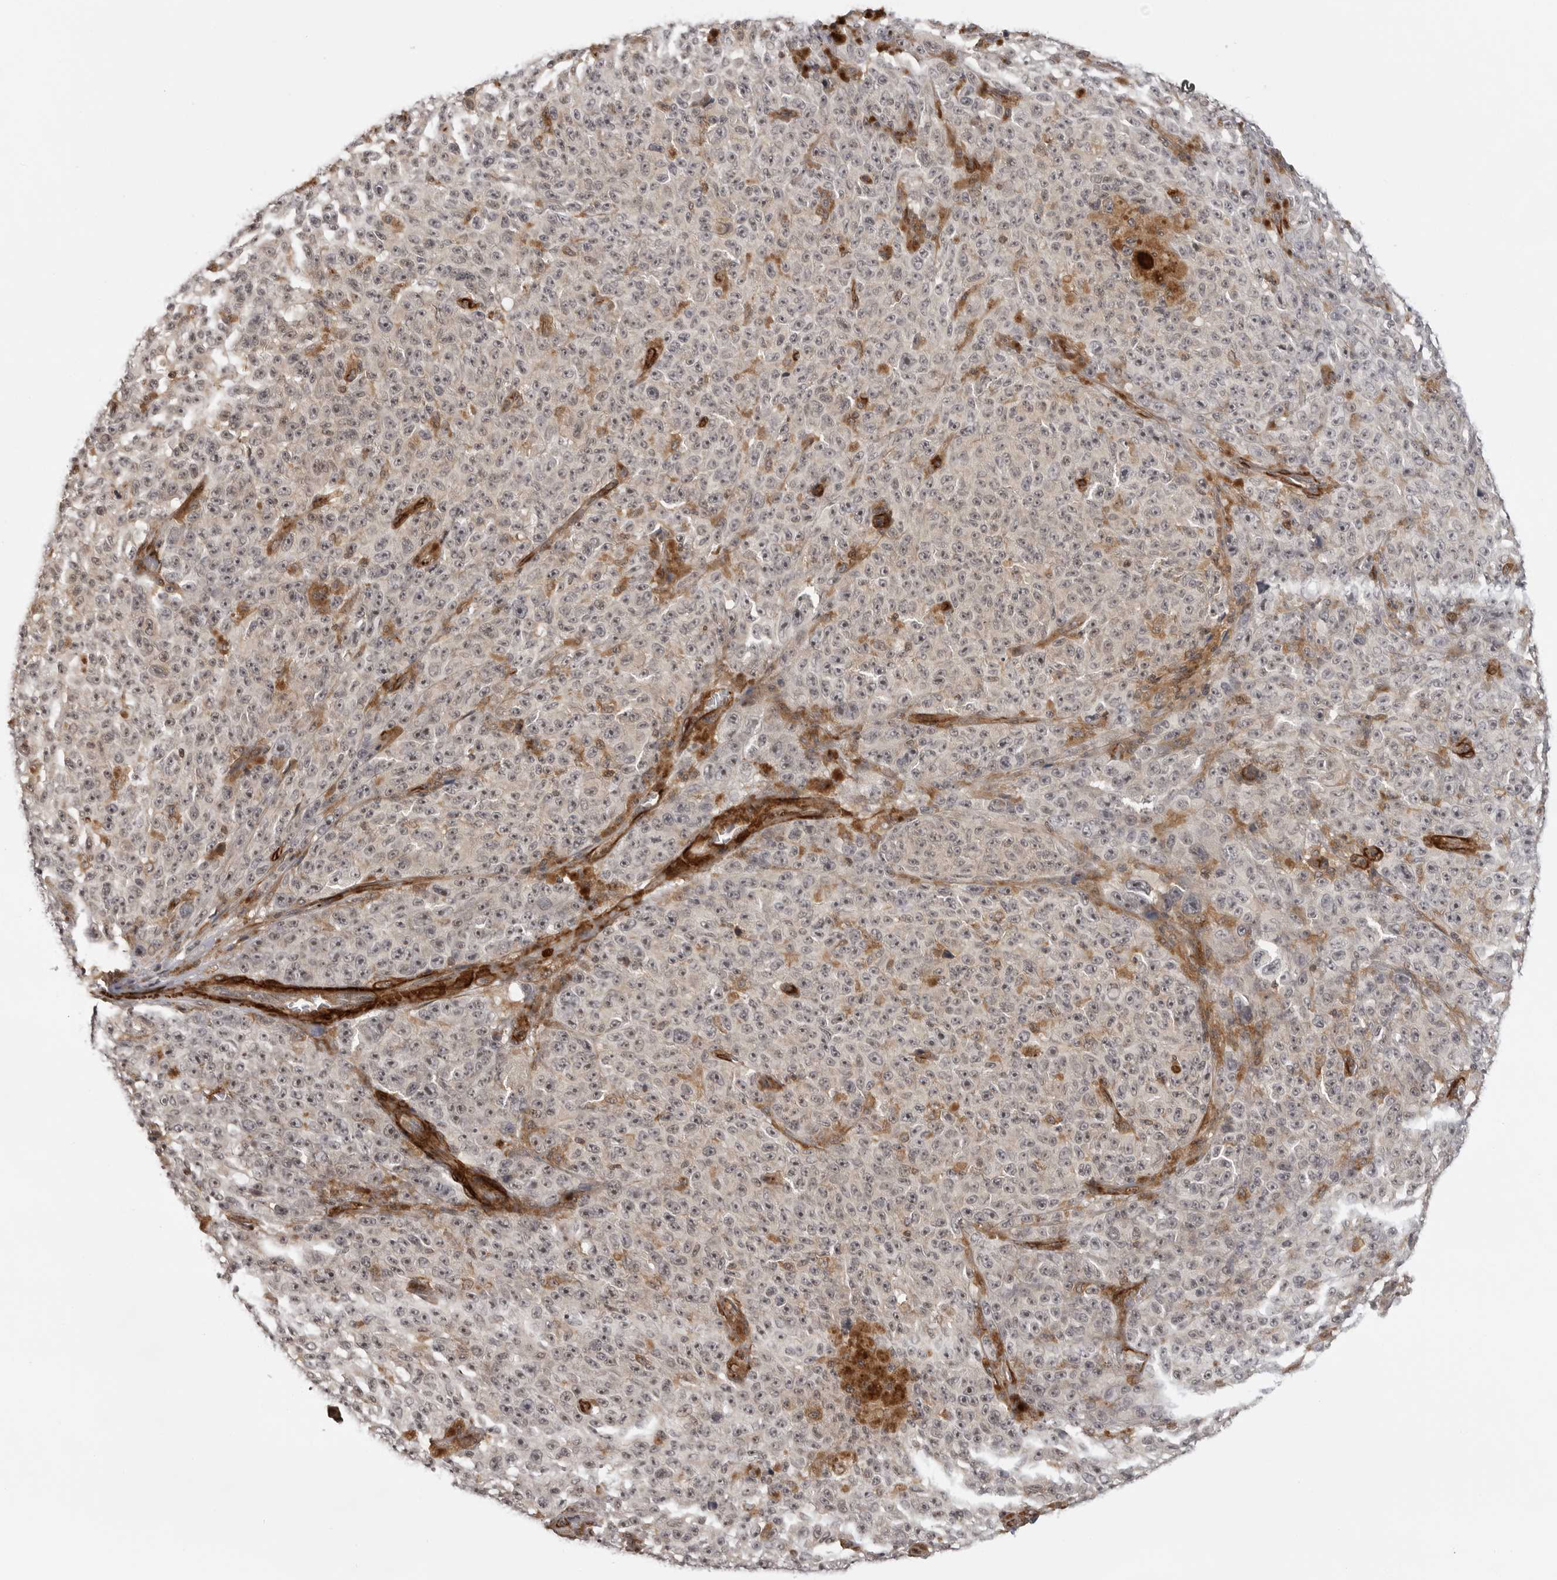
{"staining": {"intensity": "weak", "quantity": ">75%", "location": "nuclear"}, "tissue": "melanoma", "cell_type": "Tumor cells", "image_type": "cancer", "snomed": [{"axis": "morphology", "description": "Malignant melanoma, NOS"}, {"axis": "topography", "description": "Skin"}], "caption": "Tumor cells exhibit low levels of weak nuclear positivity in approximately >75% of cells in human malignant melanoma.", "gene": "TUT4", "patient": {"sex": "female", "age": 82}}